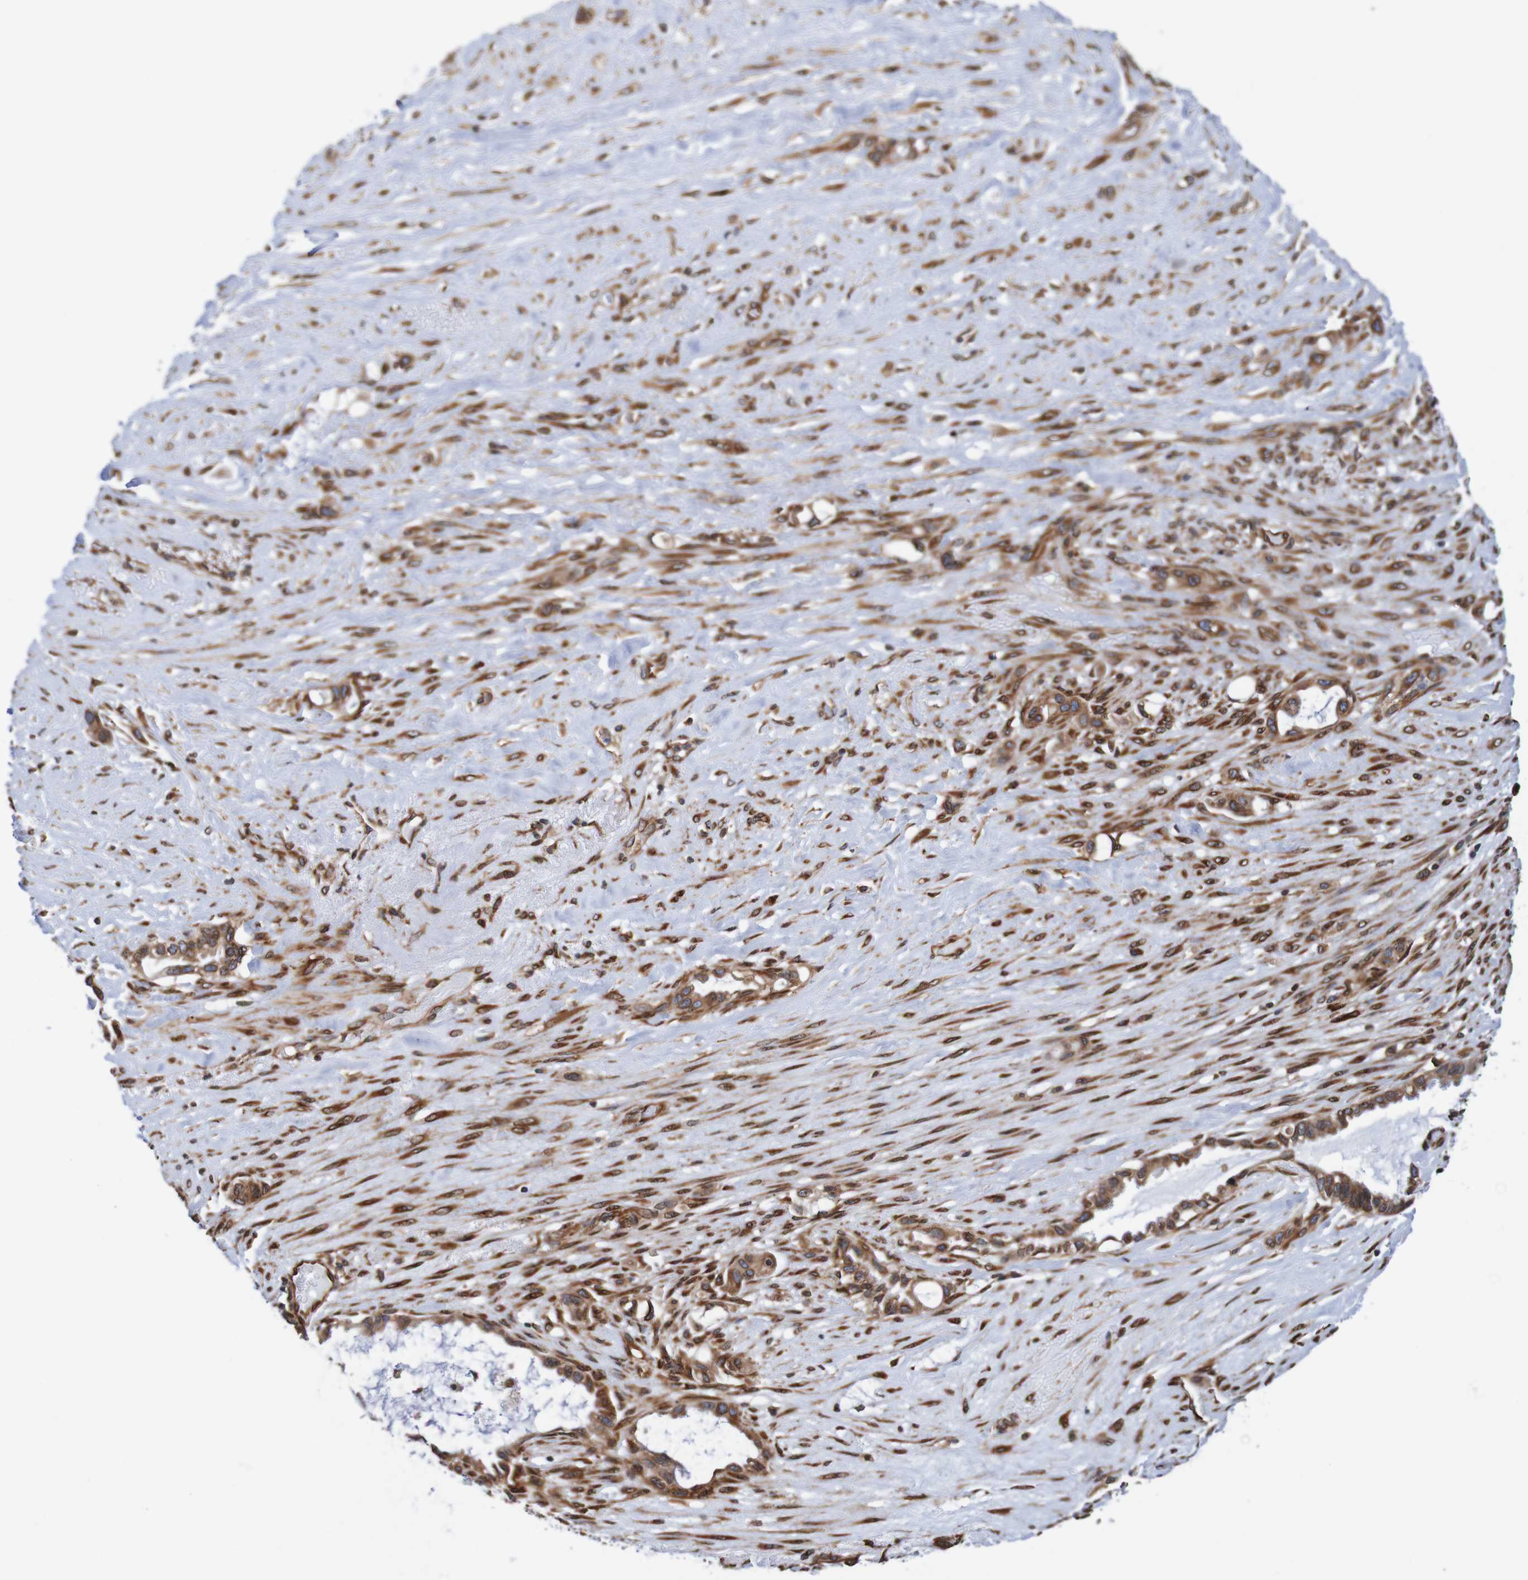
{"staining": {"intensity": "strong", "quantity": ">75%", "location": "cytoplasmic/membranous,nuclear"}, "tissue": "liver cancer", "cell_type": "Tumor cells", "image_type": "cancer", "snomed": [{"axis": "morphology", "description": "Cholangiocarcinoma"}, {"axis": "topography", "description": "Liver"}], "caption": "Cholangiocarcinoma (liver) tissue exhibits strong cytoplasmic/membranous and nuclear positivity in about >75% of tumor cells", "gene": "TMEM109", "patient": {"sex": "female", "age": 65}}